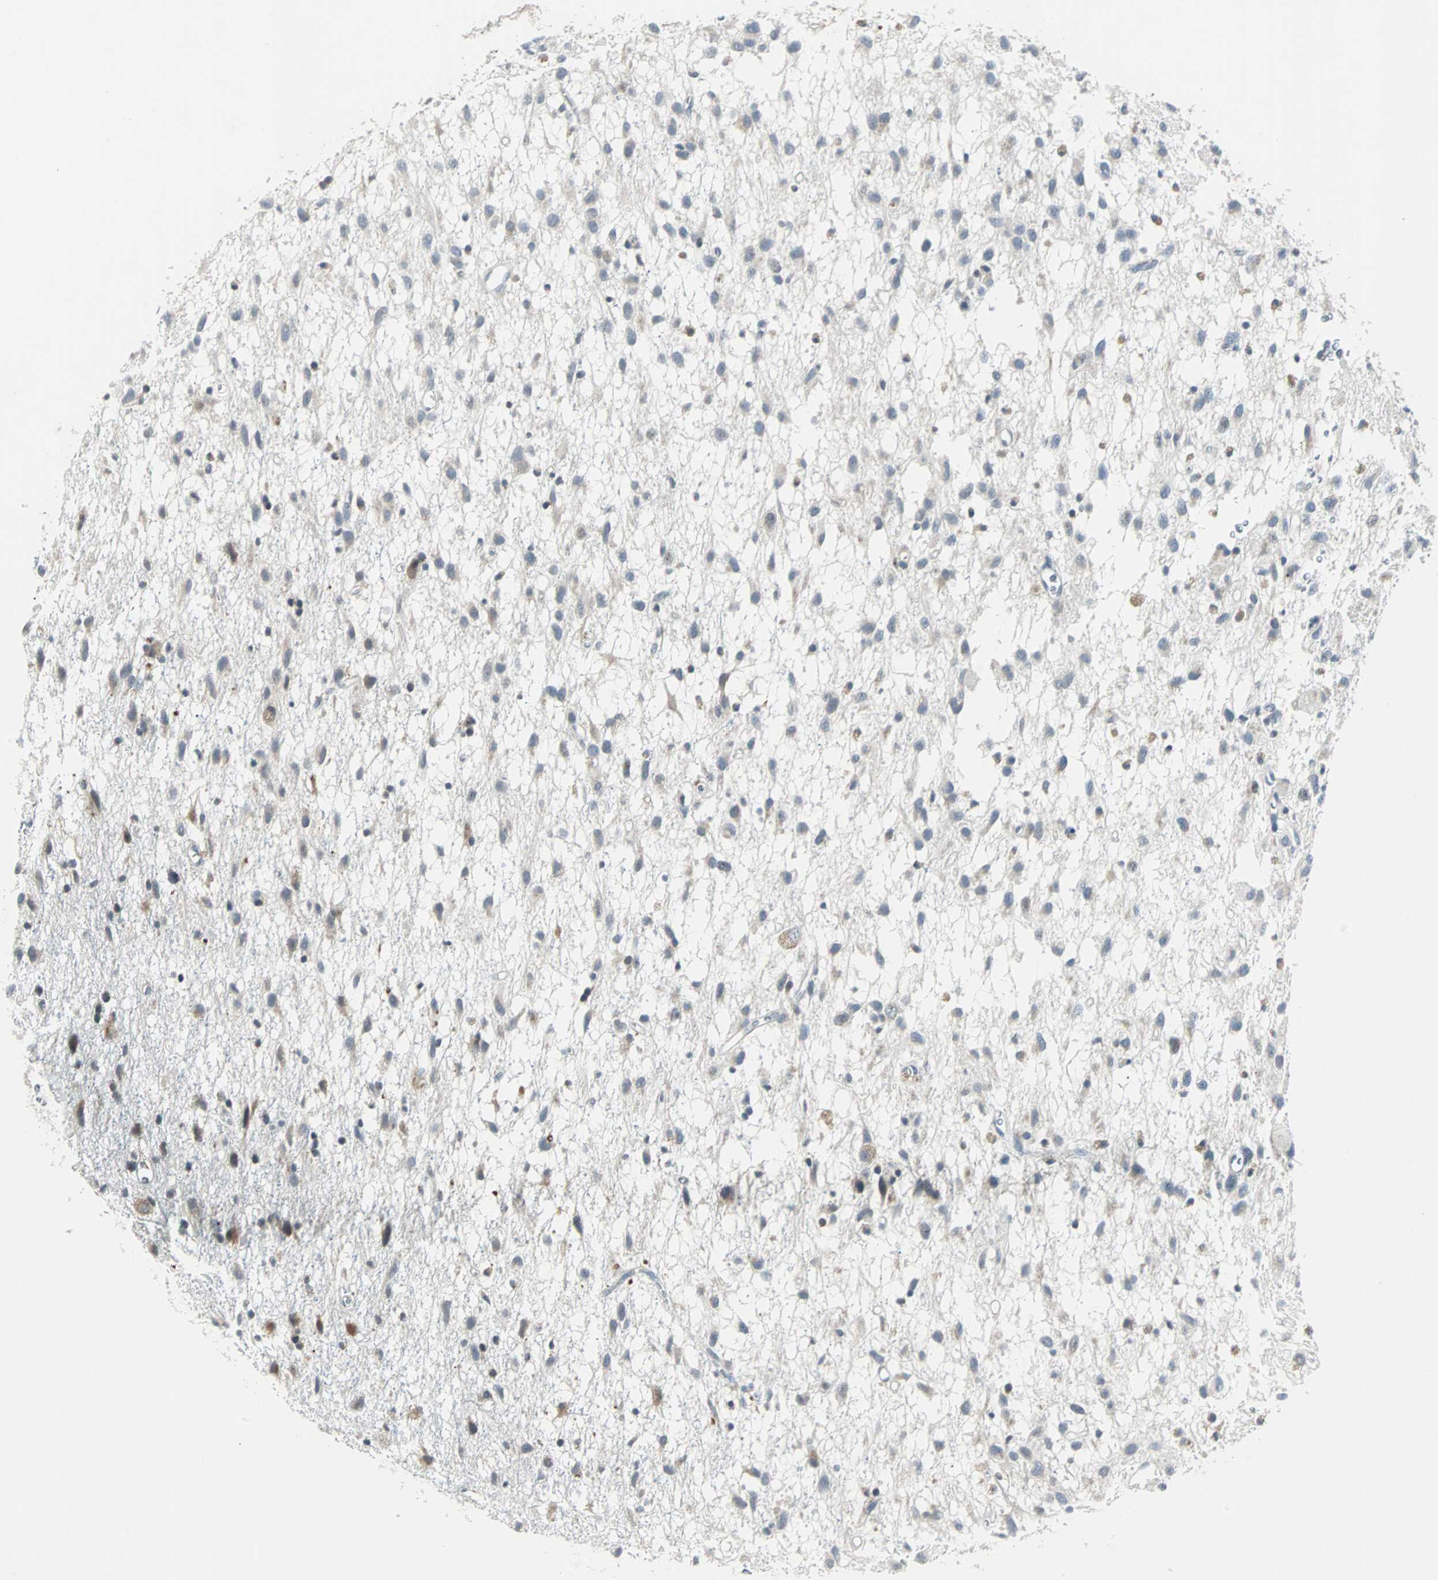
{"staining": {"intensity": "moderate", "quantity": "<25%", "location": "cytoplasmic/membranous"}, "tissue": "glioma", "cell_type": "Tumor cells", "image_type": "cancer", "snomed": [{"axis": "morphology", "description": "Glioma, malignant, Low grade"}, {"axis": "topography", "description": "Brain"}], "caption": "Approximately <25% of tumor cells in glioma demonstrate moderate cytoplasmic/membranous protein expression as visualized by brown immunohistochemical staining.", "gene": "SOX30", "patient": {"sex": "male", "age": 77}}